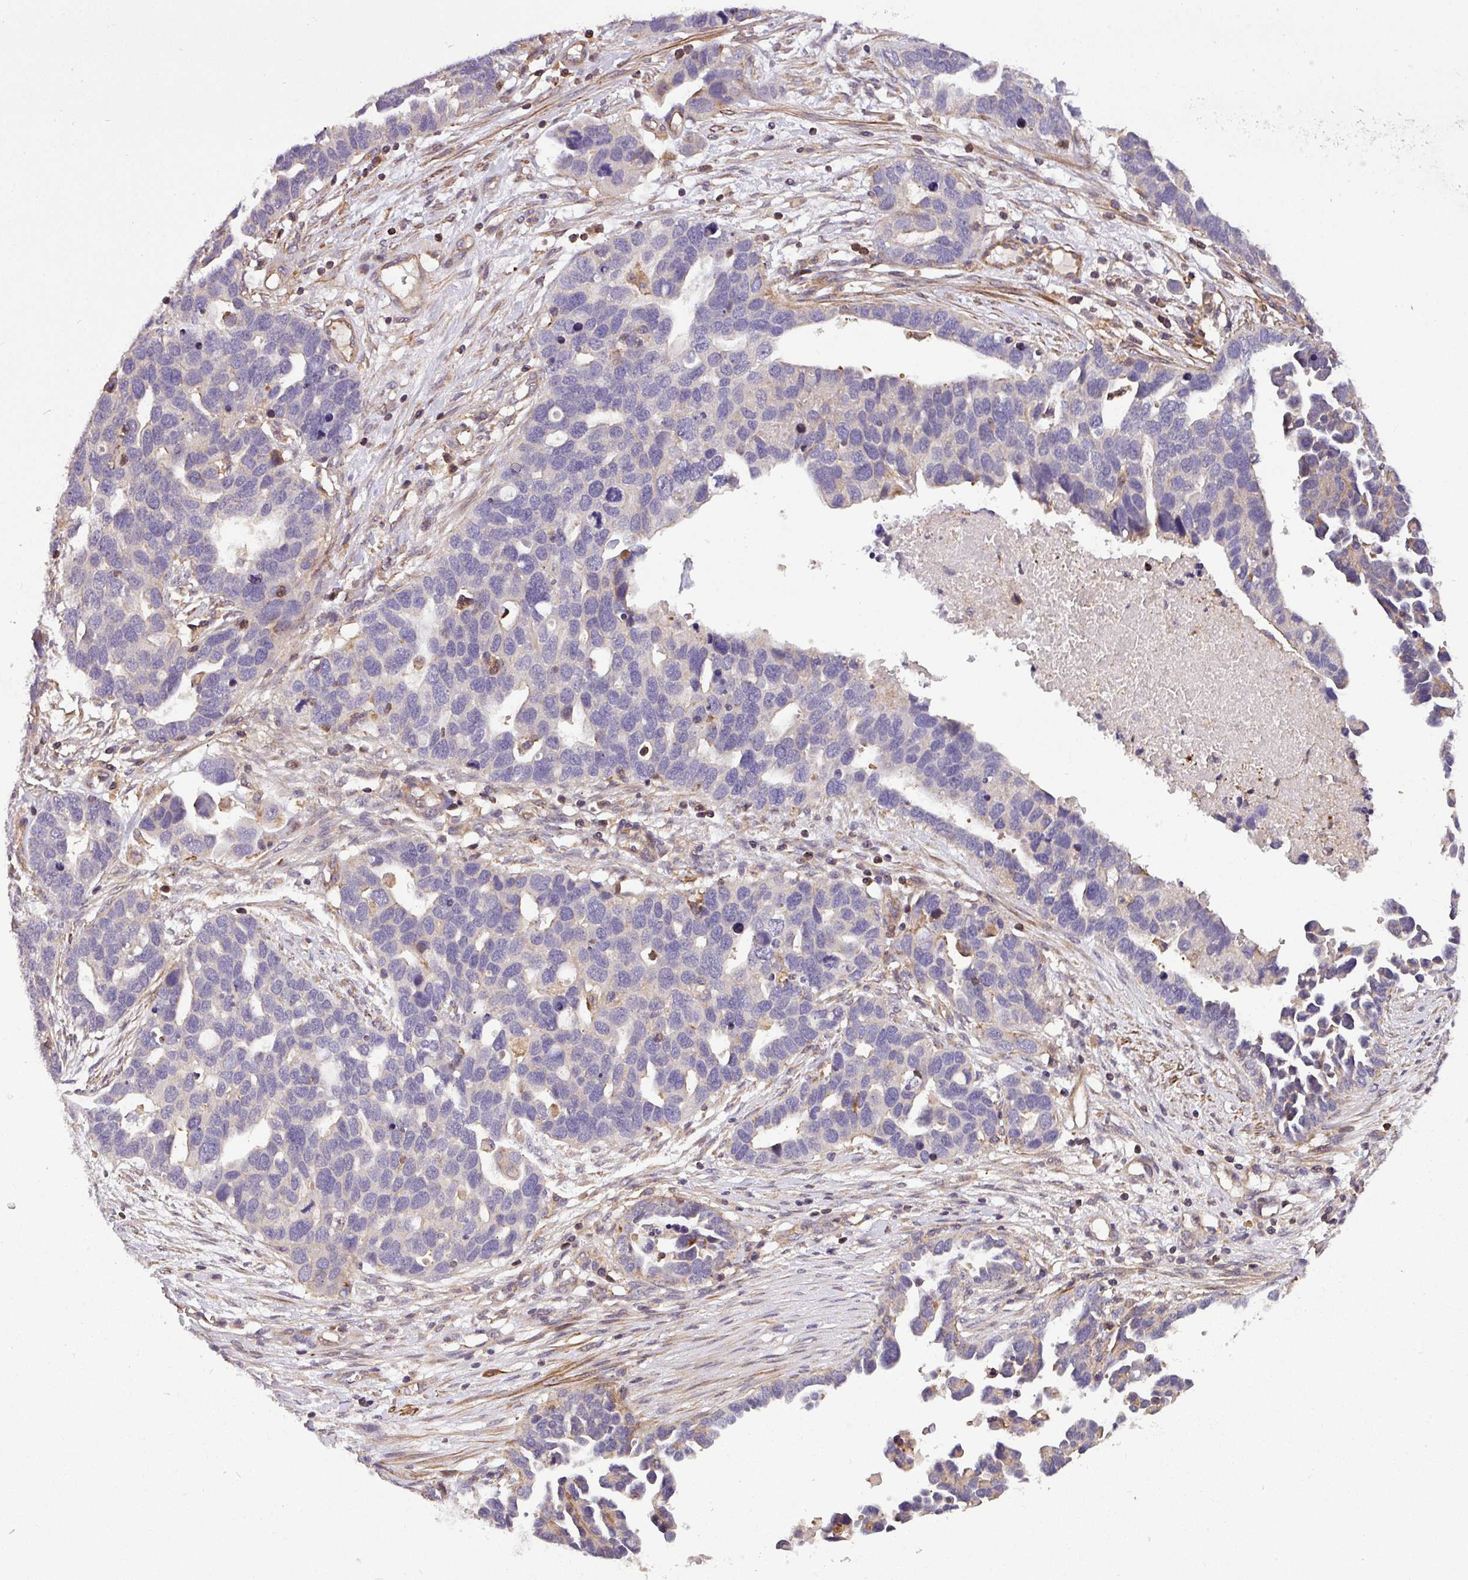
{"staining": {"intensity": "weak", "quantity": "<25%", "location": "cytoplasmic/membranous"}, "tissue": "ovarian cancer", "cell_type": "Tumor cells", "image_type": "cancer", "snomed": [{"axis": "morphology", "description": "Cystadenocarcinoma, serous, NOS"}, {"axis": "topography", "description": "Ovary"}], "caption": "There is no significant positivity in tumor cells of serous cystadenocarcinoma (ovarian). Brightfield microscopy of IHC stained with DAB (3,3'-diaminobenzidine) (brown) and hematoxylin (blue), captured at high magnification.", "gene": "CASS4", "patient": {"sex": "female", "age": 54}}